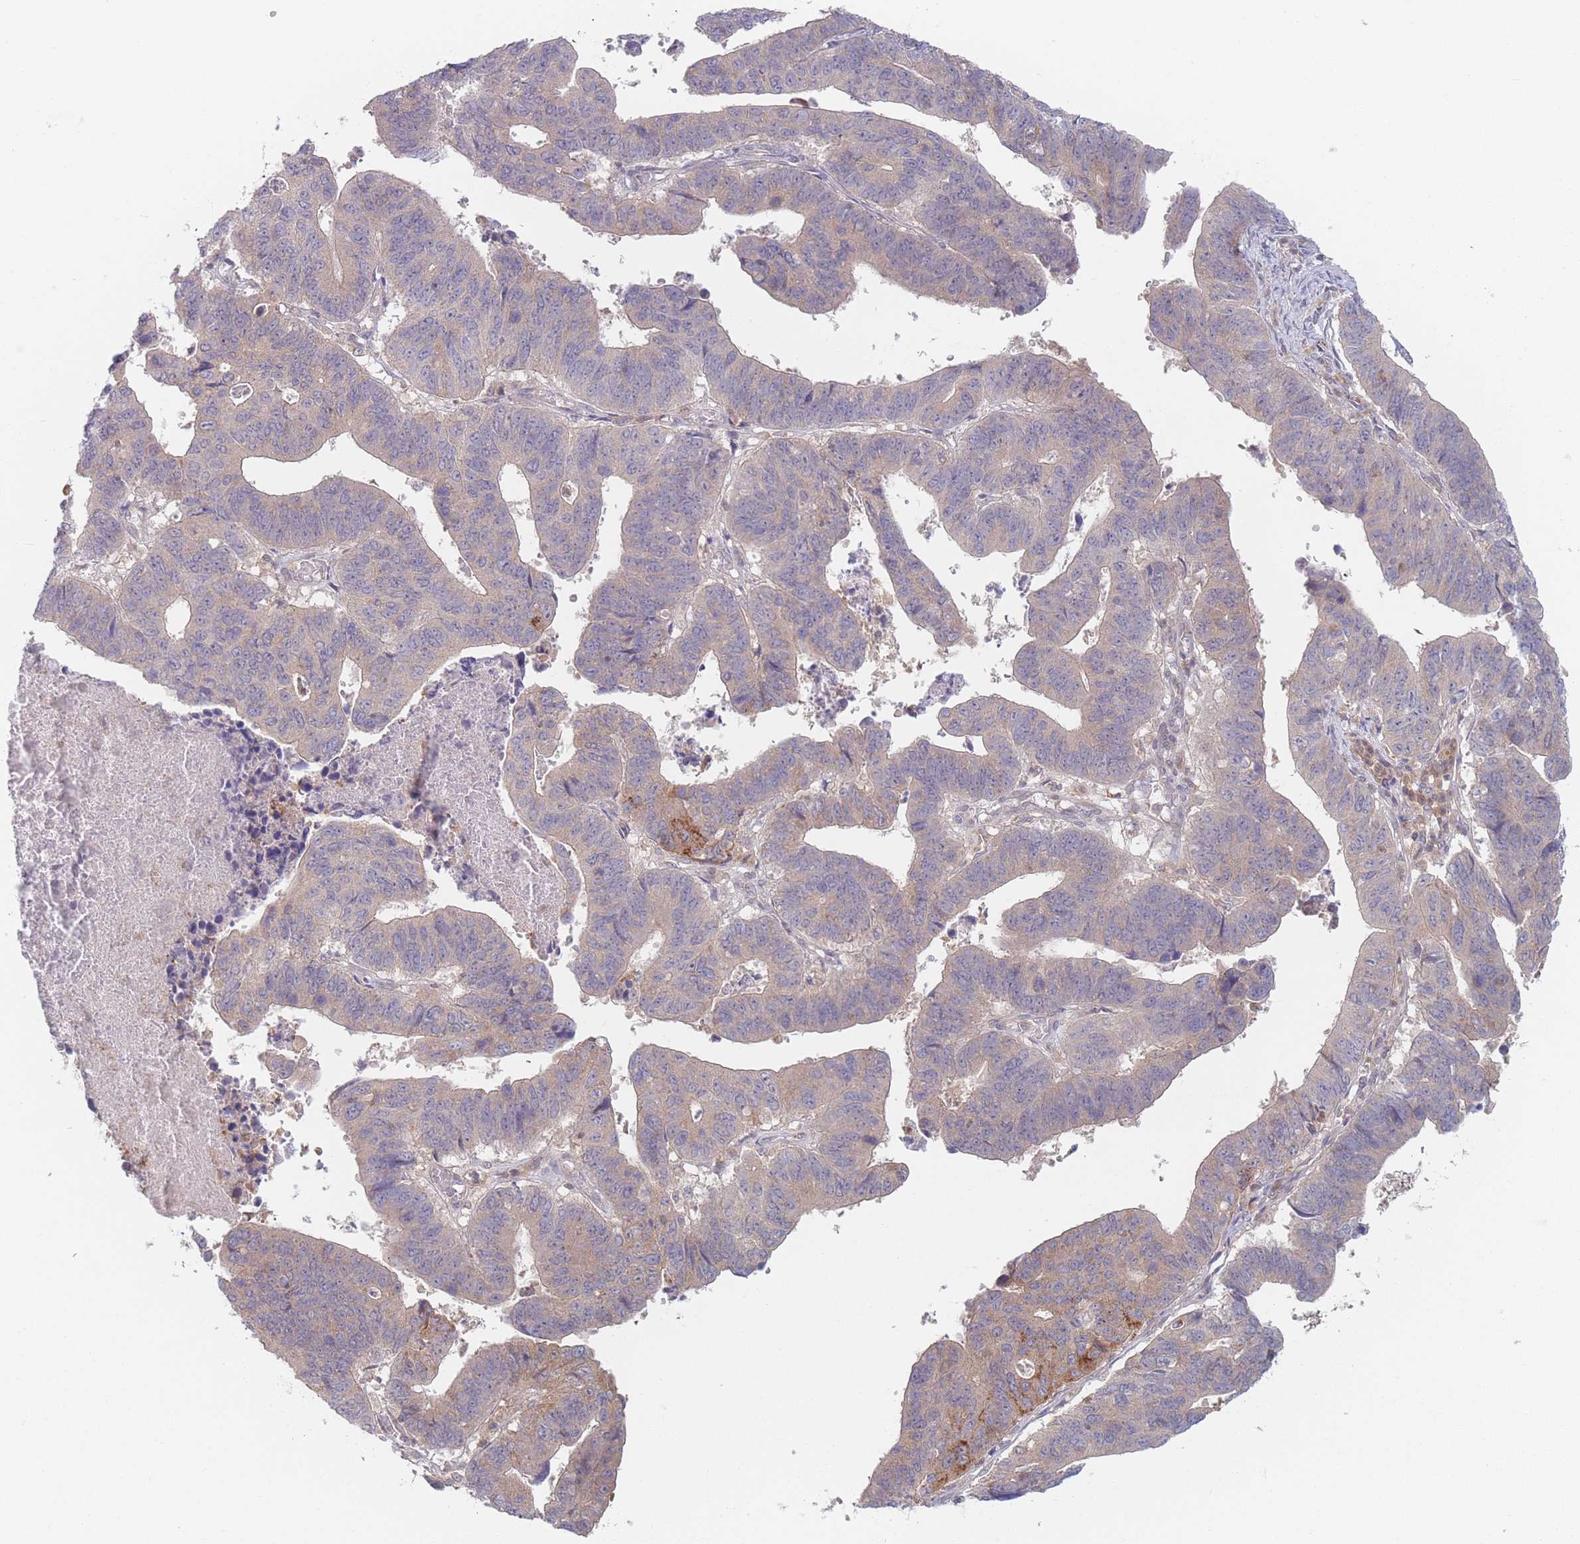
{"staining": {"intensity": "weak", "quantity": "25%-75%", "location": "cytoplasmic/membranous"}, "tissue": "stomach cancer", "cell_type": "Tumor cells", "image_type": "cancer", "snomed": [{"axis": "morphology", "description": "Adenocarcinoma, NOS"}, {"axis": "topography", "description": "Stomach"}], "caption": "Immunohistochemical staining of human adenocarcinoma (stomach) demonstrates low levels of weak cytoplasmic/membranous staining in approximately 25%-75% of tumor cells.", "gene": "PPM1A", "patient": {"sex": "male", "age": 59}}